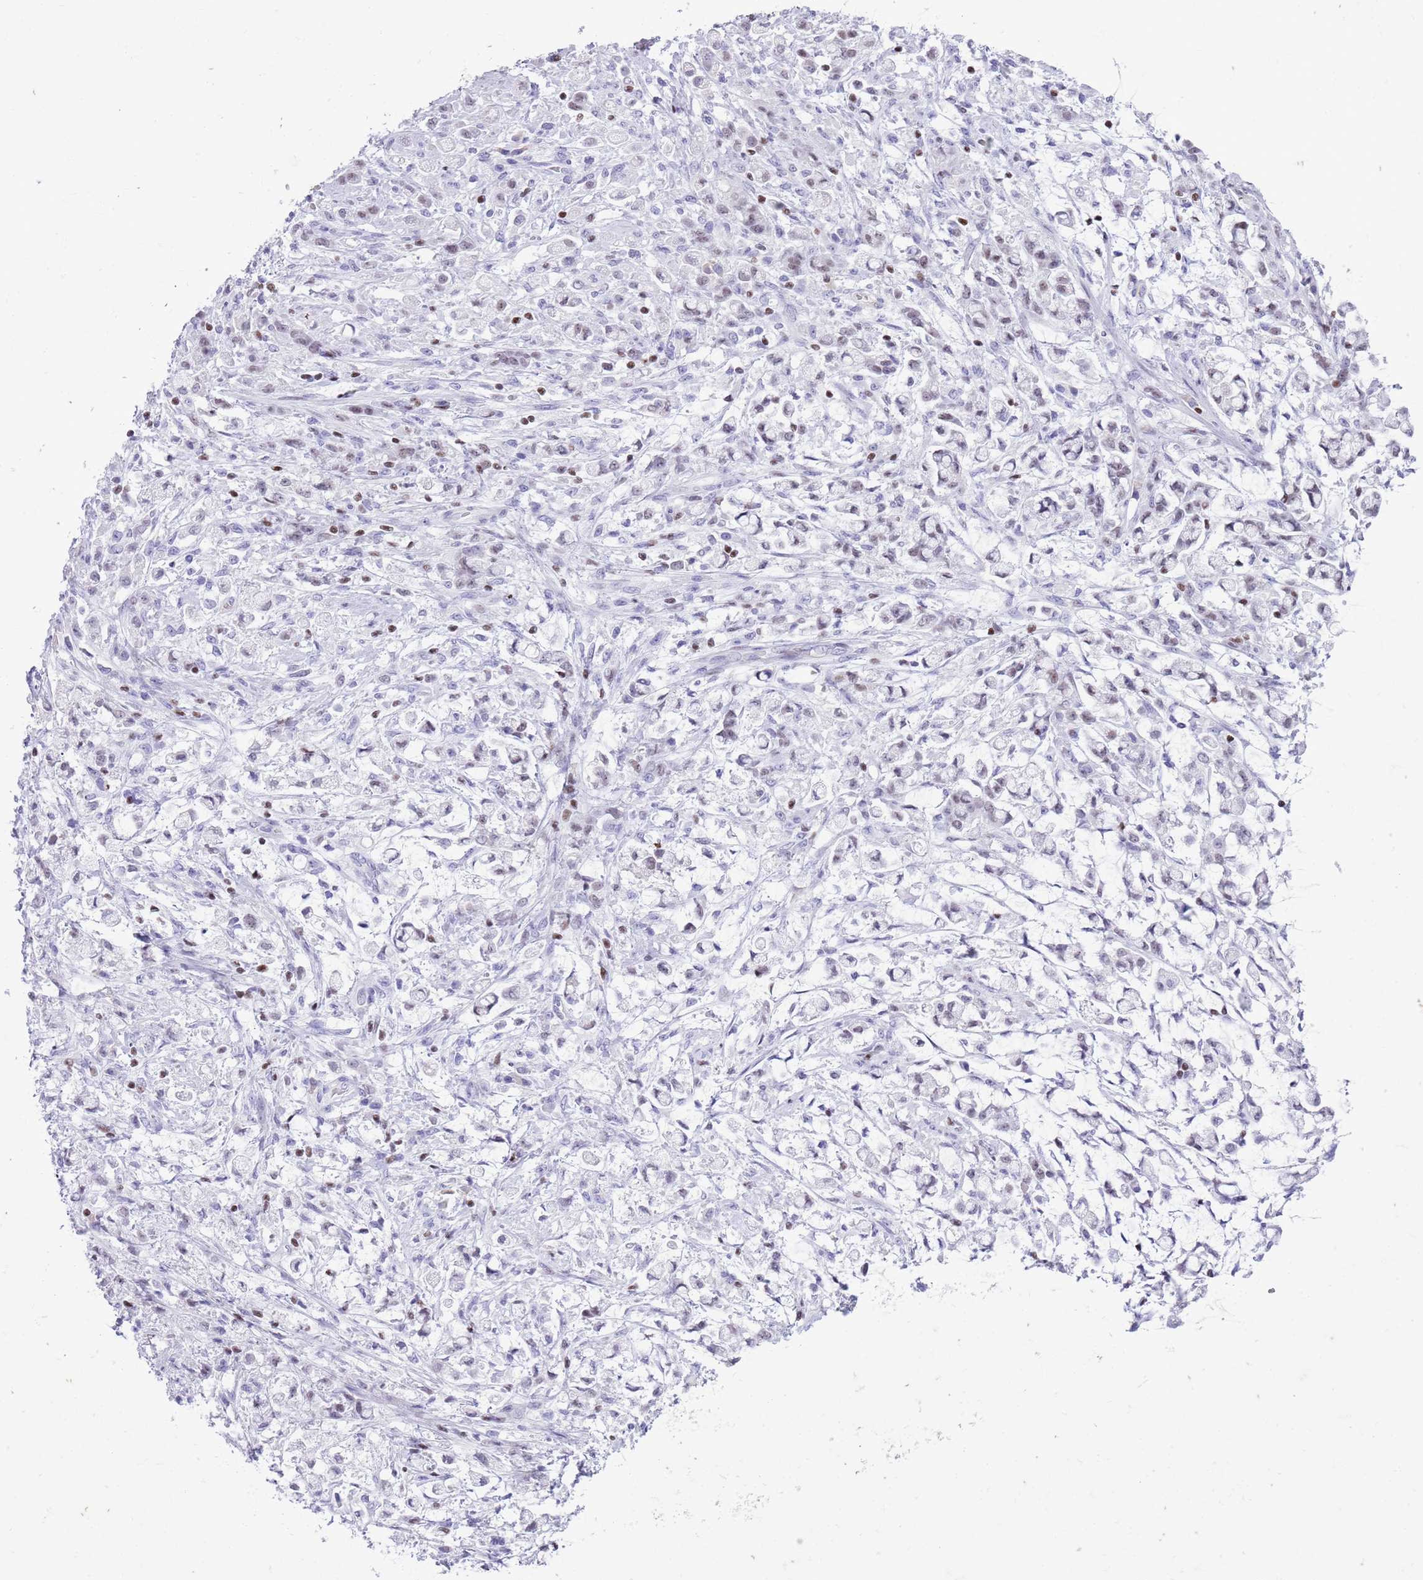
{"staining": {"intensity": "moderate", "quantity": "<25%", "location": "nuclear"}, "tissue": "stomach cancer", "cell_type": "Tumor cells", "image_type": "cancer", "snomed": [{"axis": "morphology", "description": "Adenocarcinoma, NOS"}, {"axis": "topography", "description": "Stomach"}], "caption": "DAB immunohistochemical staining of stomach cancer (adenocarcinoma) reveals moderate nuclear protein positivity in approximately <25% of tumor cells.", "gene": "BCL11B", "patient": {"sex": "female", "age": 60}}